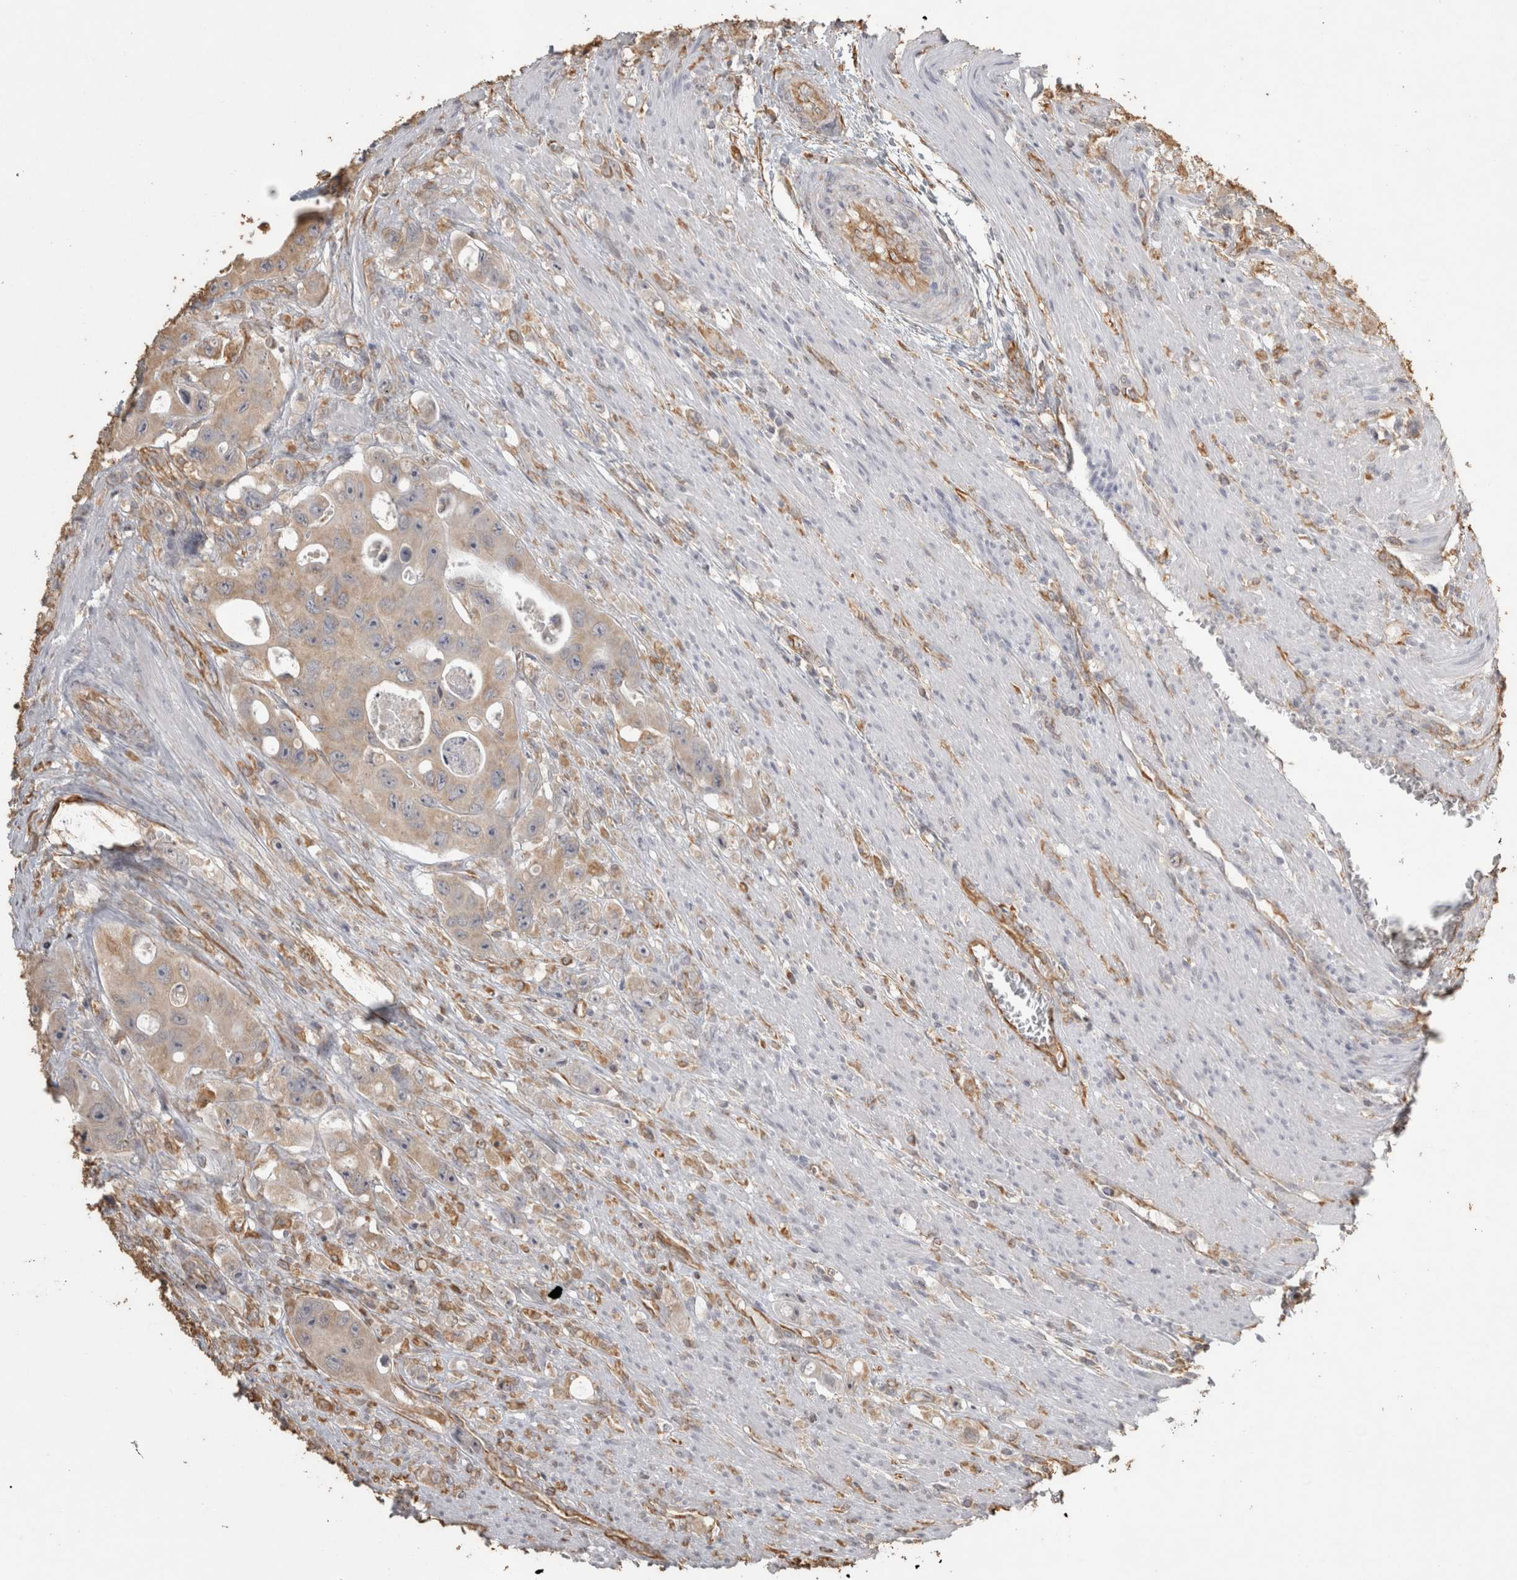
{"staining": {"intensity": "weak", "quantity": ">75%", "location": "cytoplasmic/membranous"}, "tissue": "colorectal cancer", "cell_type": "Tumor cells", "image_type": "cancer", "snomed": [{"axis": "morphology", "description": "Adenocarcinoma, NOS"}, {"axis": "topography", "description": "Colon"}], "caption": "IHC photomicrograph of neoplastic tissue: adenocarcinoma (colorectal) stained using immunohistochemistry demonstrates low levels of weak protein expression localized specifically in the cytoplasmic/membranous of tumor cells, appearing as a cytoplasmic/membranous brown color.", "gene": "REPS2", "patient": {"sex": "female", "age": 46}}